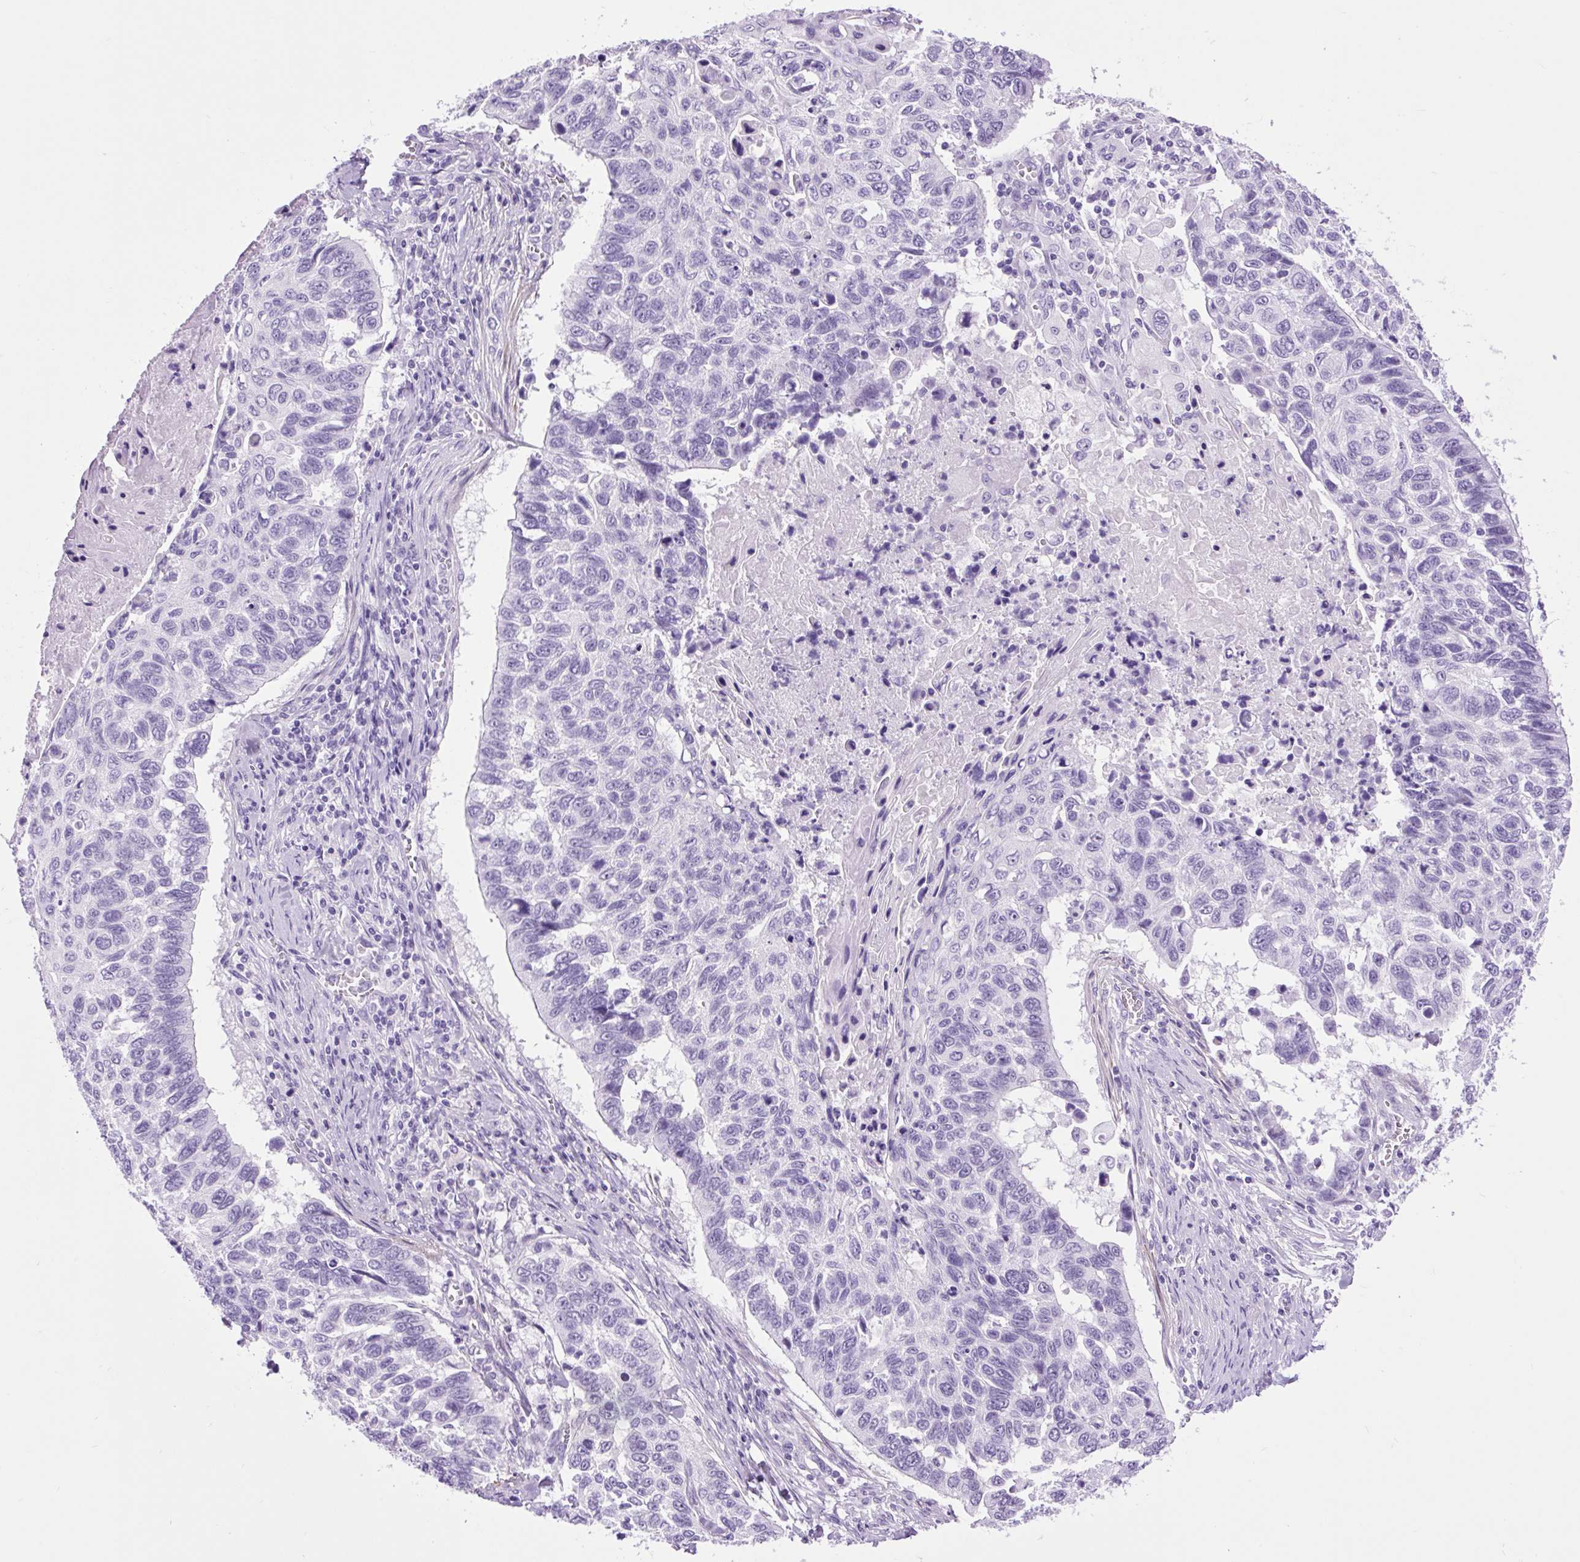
{"staining": {"intensity": "negative", "quantity": "none", "location": "none"}, "tissue": "lung cancer", "cell_type": "Tumor cells", "image_type": "cancer", "snomed": [{"axis": "morphology", "description": "Squamous cell carcinoma, NOS"}, {"axis": "topography", "description": "Lung"}], "caption": "Lung cancer (squamous cell carcinoma) stained for a protein using IHC exhibits no positivity tumor cells.", "gene": "DPP6", "patient": {"sex": "male", "age": 62}}